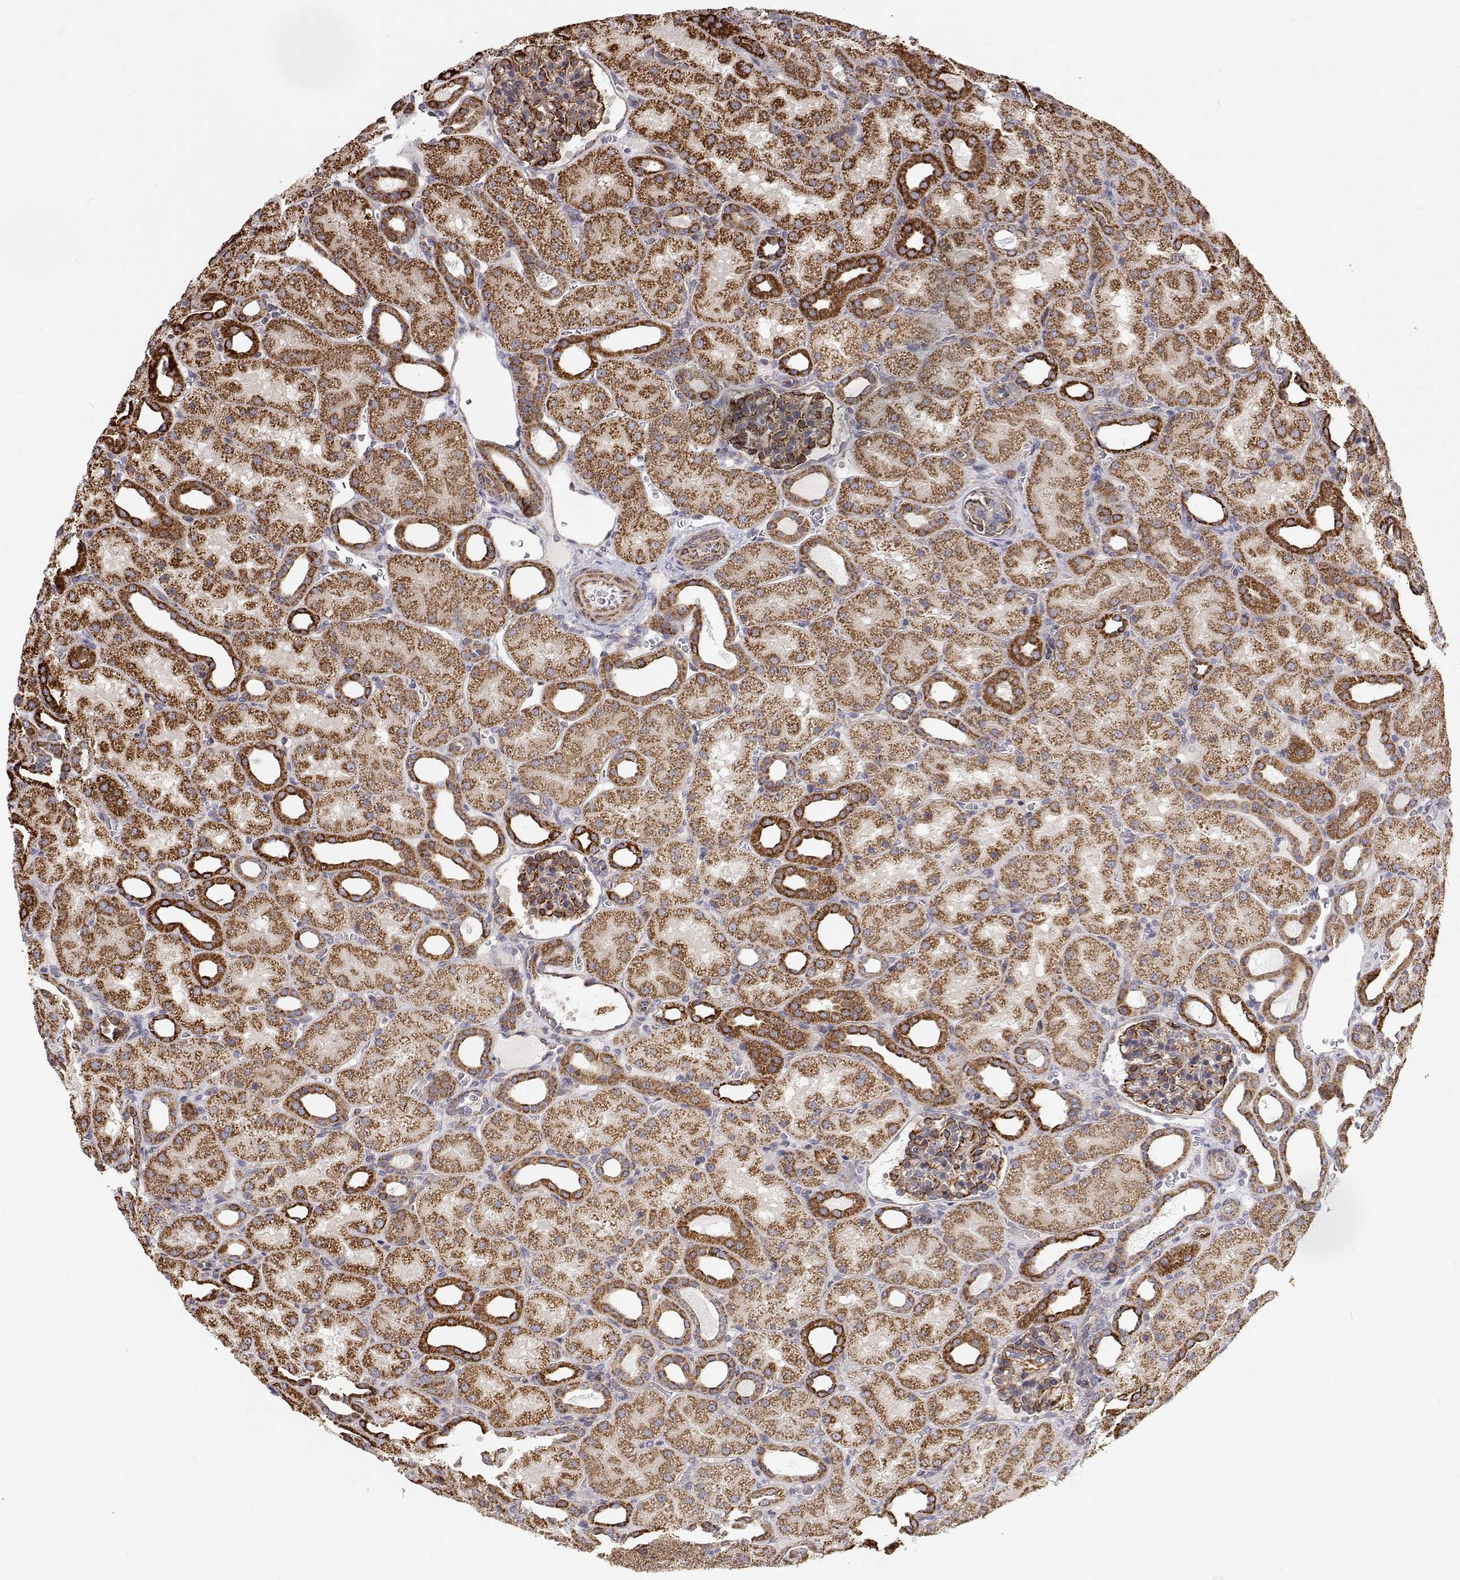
{"staining": {"intensity": "moderate", "quantity": "<25%", "location": "cytoplasmic/membranous"}, "tissue": "kidney", "cell_type": "Cells in glomeruli", "image_type": "normal", "snomed": [{"axis": "morphology", "description": "Normal tissue, NOS"}, {"axis": "topography", "description": "Kidney"}], "caption": "A low amount of moderate cytoplasmic/membranous expression is appreciated in approximately <25% of cells in glomeruli in unremarkable kidney.", "gene": "SPICE1", "patient": {"sex": "male", "age": 2}}